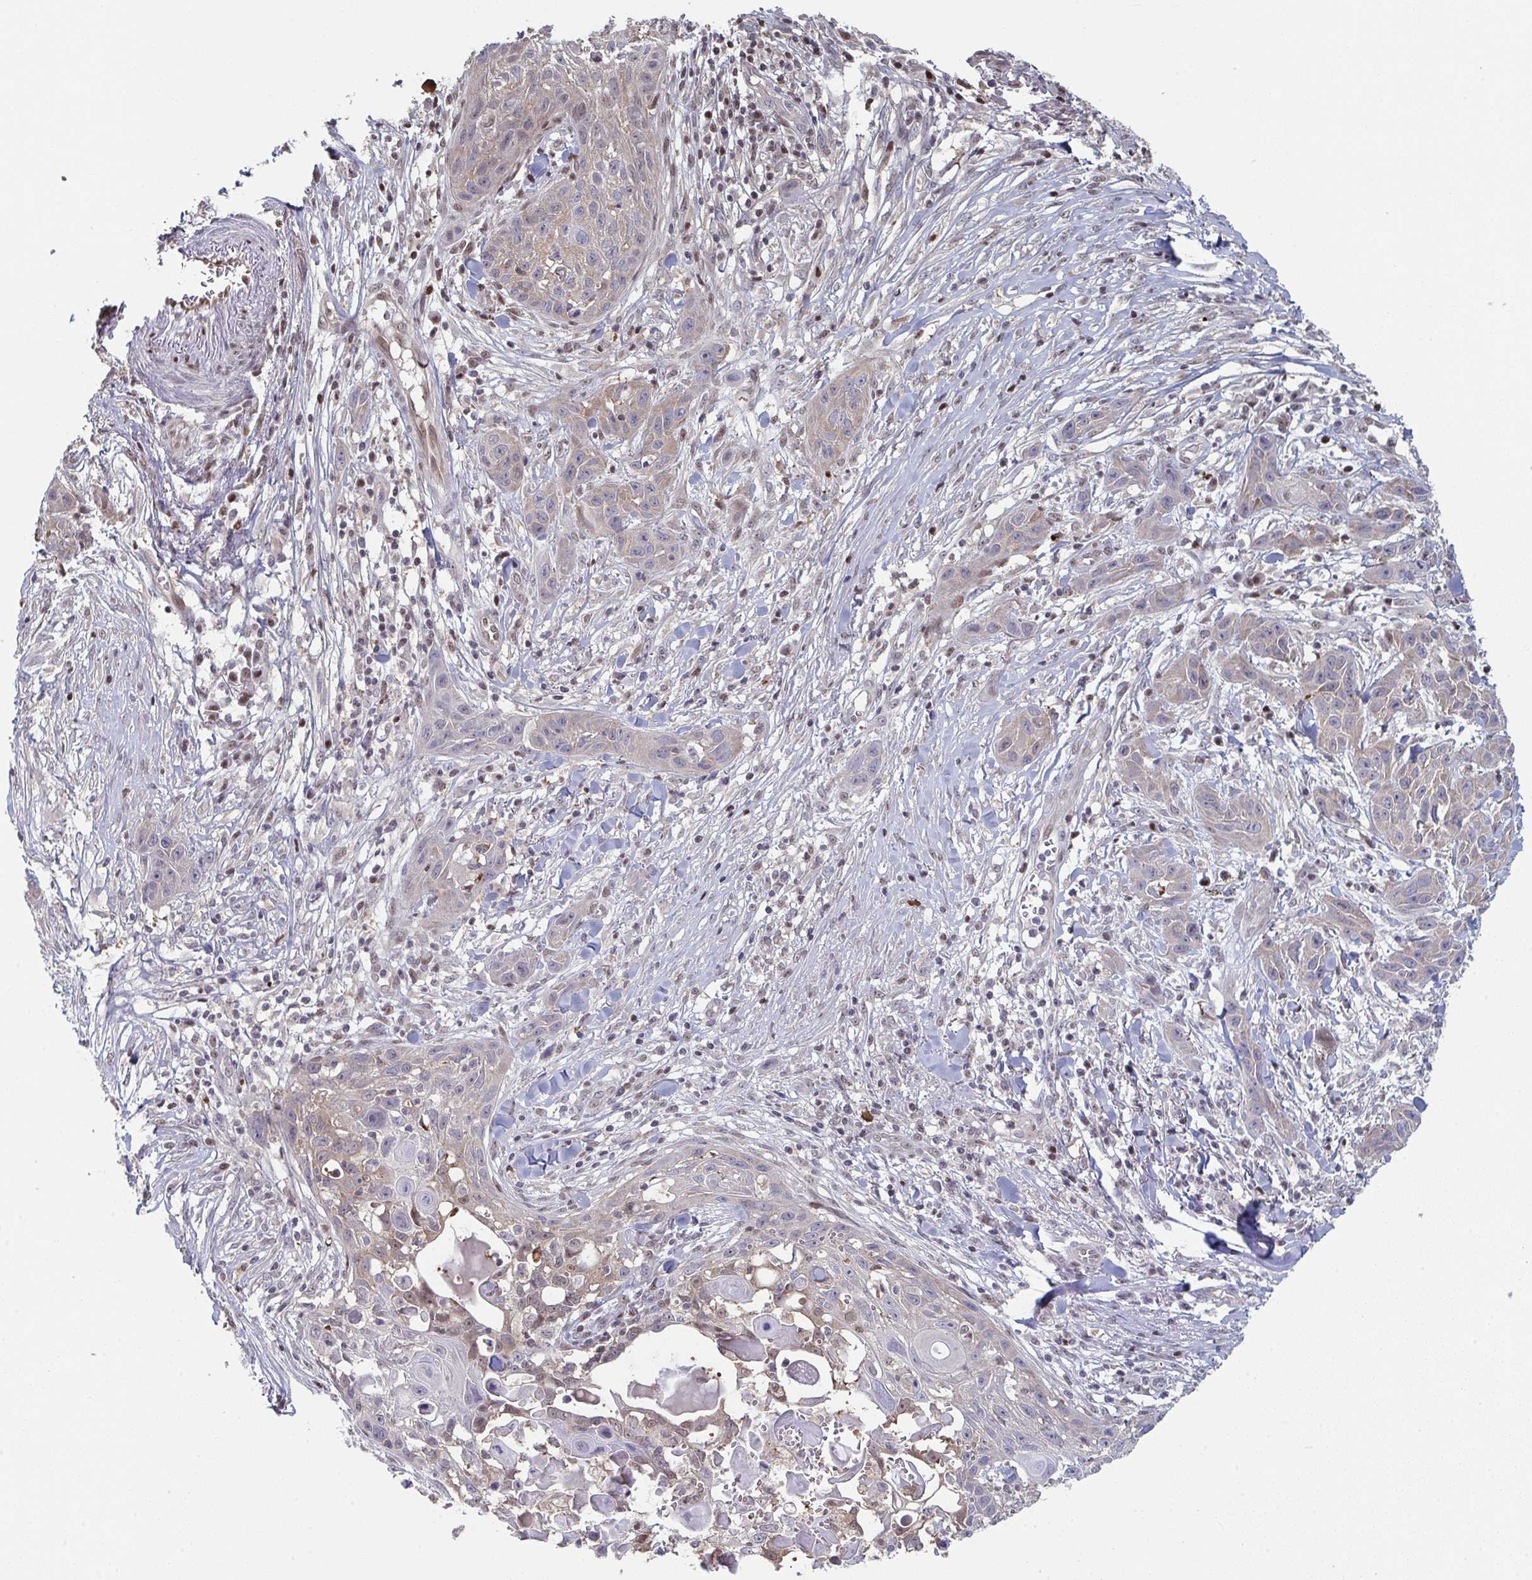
{"staining": {"intensity": "weak", "quantity": "25%-75%", "location": "cytoplasmic/membranous"}, "tissue": "skin cancer", "cell_type": "Tumor cells", "image_type": "cancer", "snomed": [{"axis": "morphology", "description": "Squamous cell carcinoma, NOS"}, {"axis": "topography", "description": "Skin"}, {"axis": "topography", "description": "Vulva"}], "caption": "Protein staining of skin squamous cell carcinoma tissue shows weak cytoplasmic/membranous expression in approximately 25%-75% of tumor cells.", "gene": "ACD", "patient": {"sex": "female", "age": 83}}